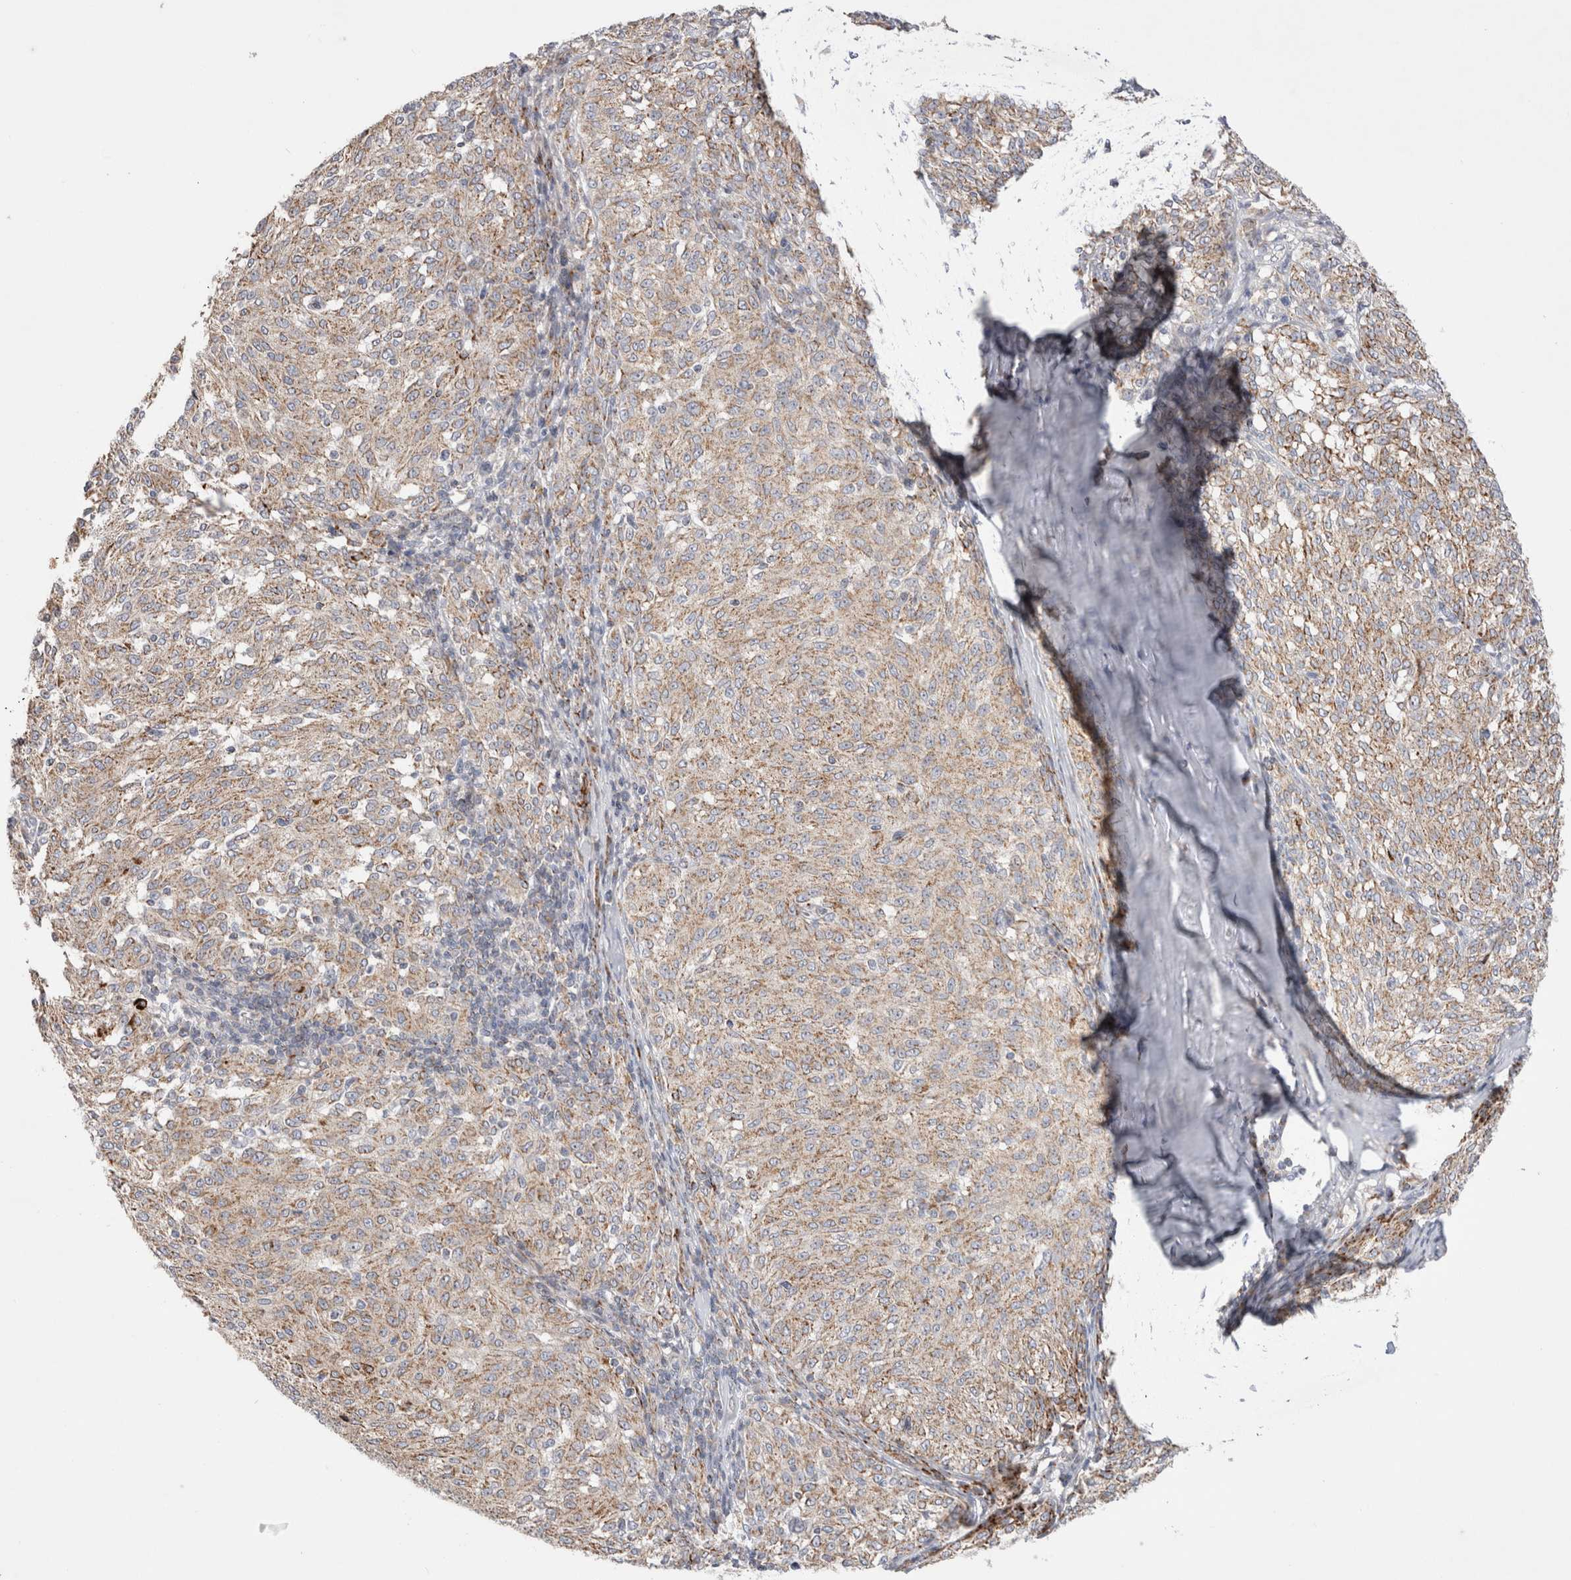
{"staining": {"intensity": "moderate", "quantity": ">75%", "location": "cytoplasmic/membranous"}, "tissue": "melanoma", "cell_type": "Tumor cells", "image_type": "cancer", "snomed": [{"axis": "morphology", "description": "Malignant melanoma, NOS"}, {"axis": "topography", "description": "Skin"}], "caption": "A photomicrograph of human melanoma stained for a protein exhibits moderate cytoplasmic/membranous brown staining in tumor cells. (Brightfield microscopy of DAB IHC at high magnification).", "gene": "CHADL", "patient": {"sex": "female", "age": 72}}